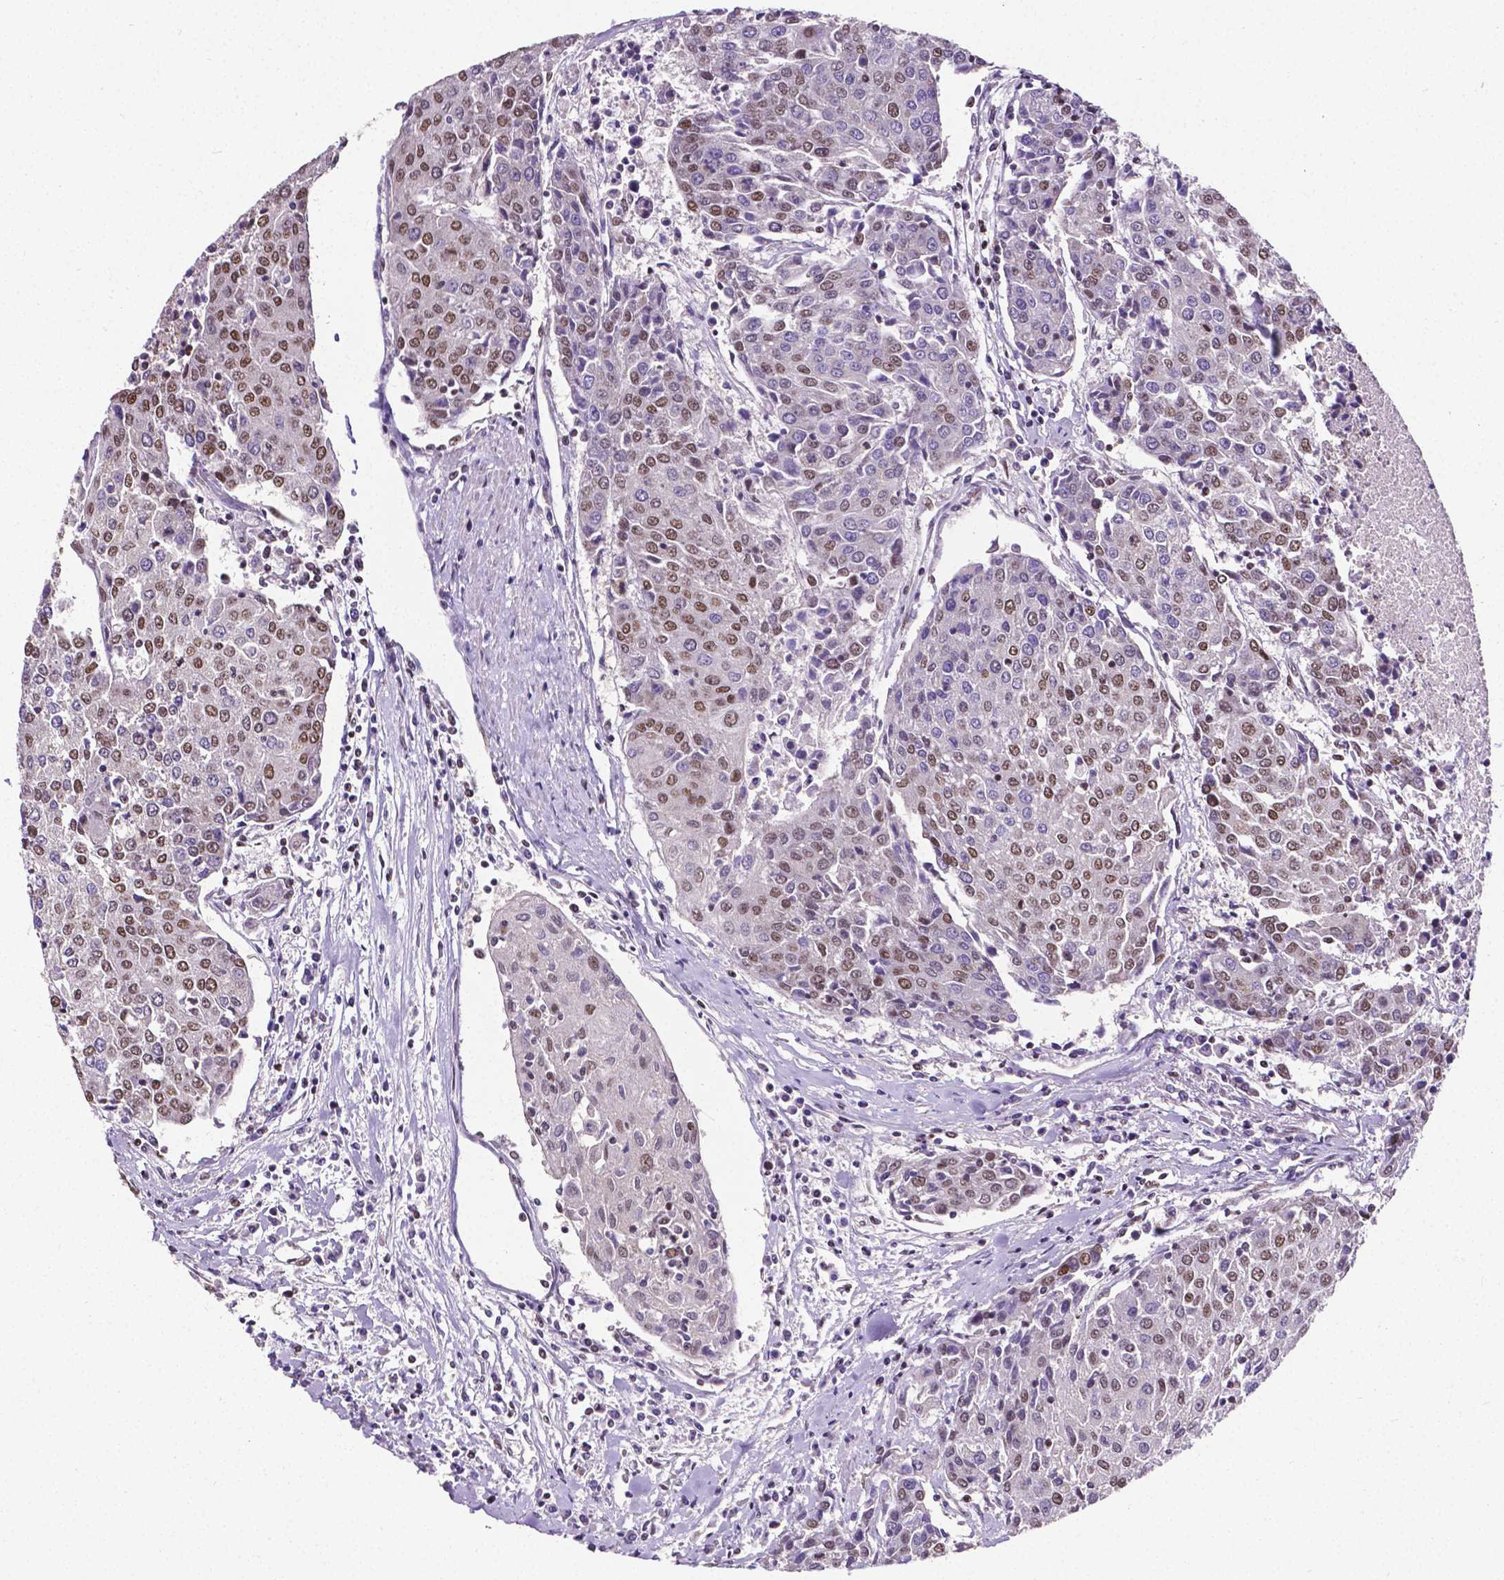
{"staining": {"intensity": "moderate", "quantity": ">75%", "location": "nuclear"}, "tissue": "urothelial cancer", "cell_type": "Tumor cells", "image_type": "cancer", "snomed": [{"axis": "morphology", "description": "Urothelial carcinoma, High grade"}, {"axis": "topography", "description": "Urinary bladder"}], "caption": "DAB immunohistochemical staining of urothelial cancer reveals moderate nuclear protein staining in approximately >75% of tumor cells. Nuclei are stained in blue.", "gene": "REST", "patient": {"sex": "female", "age": 85}}